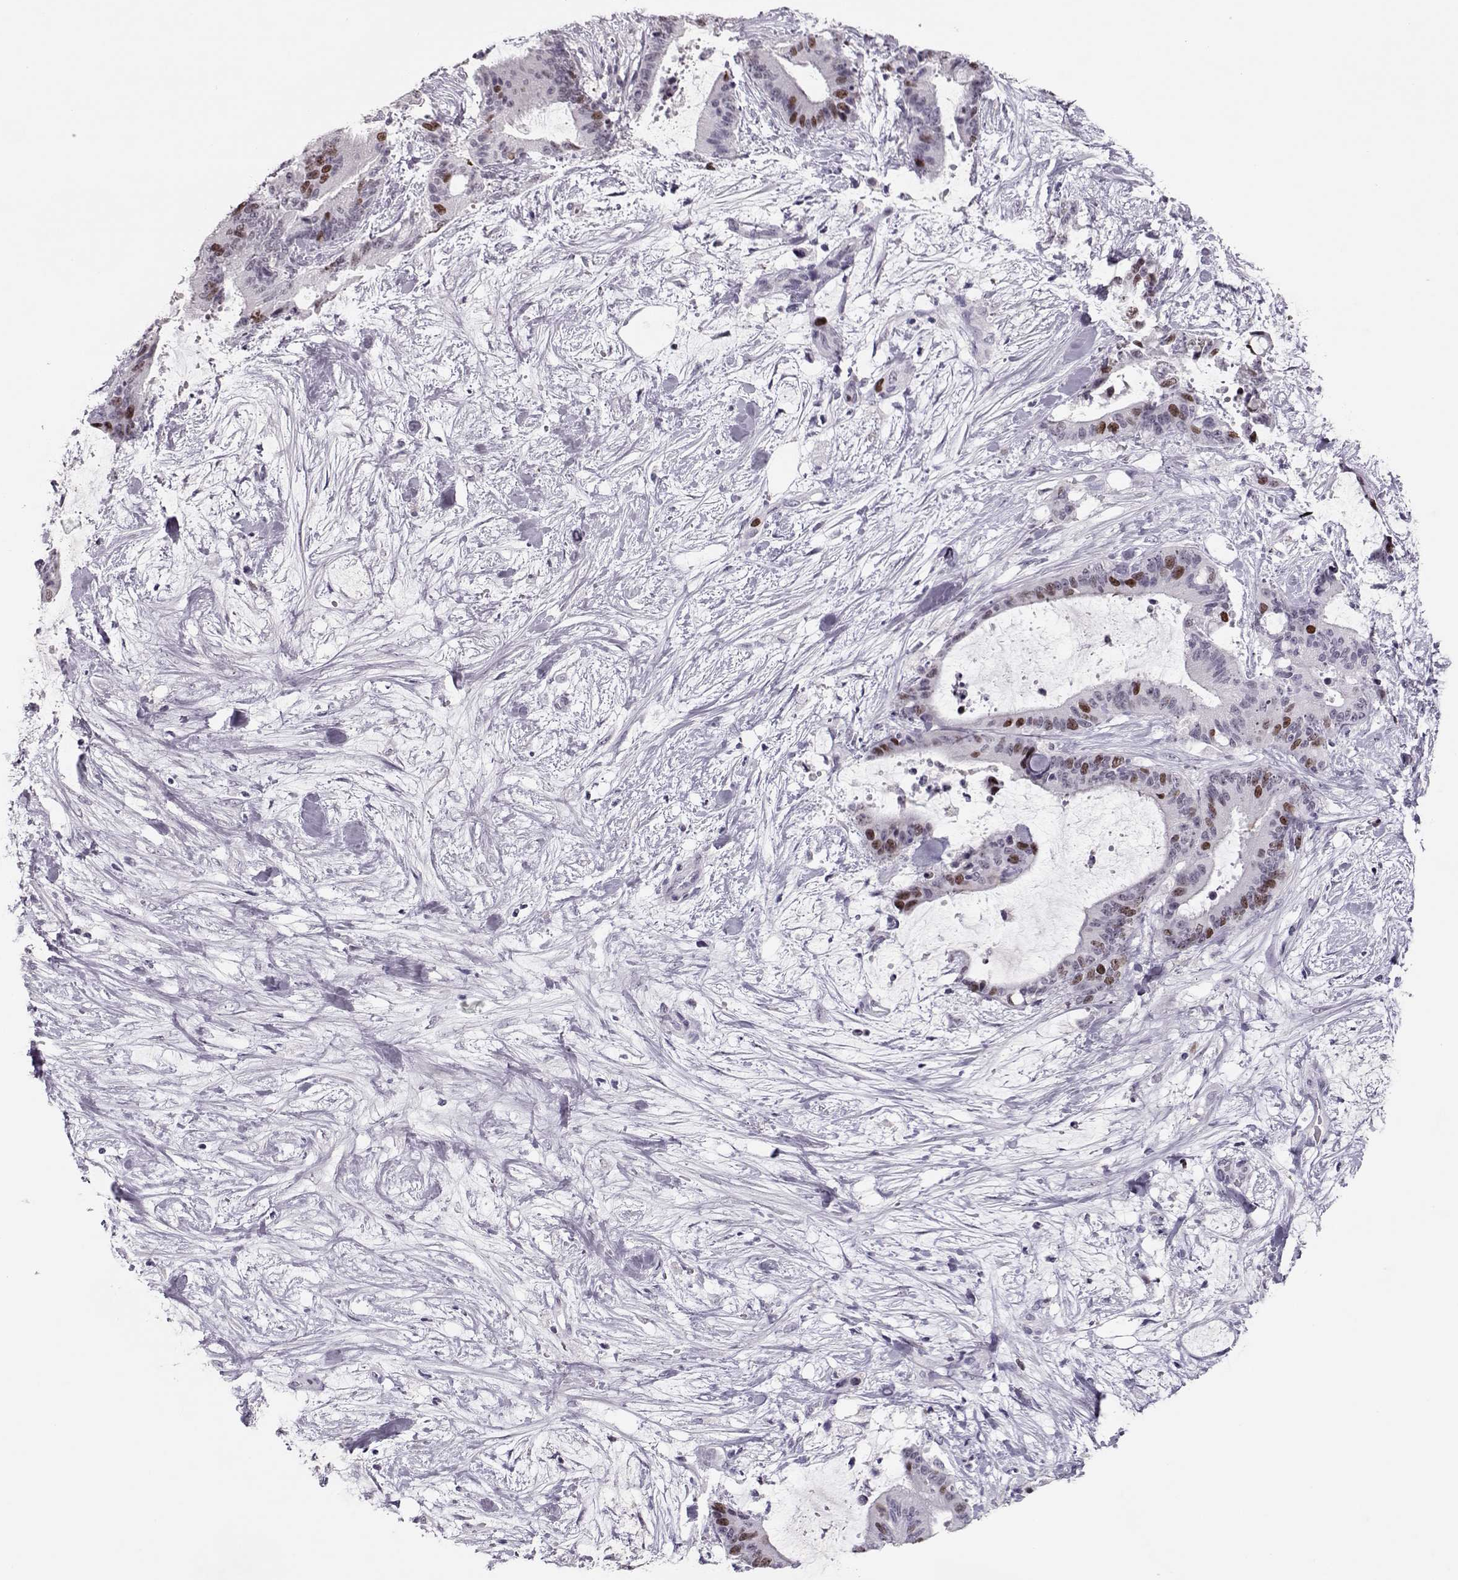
{"staining": {"intensity": "strong", "quantity": "<25%", "location": "nuclear"}, "tissue": "liver cancer", "cell_type": "Tumor cells", "image_type": "cancer", "snomed": [{"axis": "morphology", "description": "Cholangiocarcinoma"}, {"axis": "topography", "description": "Liver"}], "caption": "A histopathology image of liver cancer (cholangiocarcinoma) stained for a protein shows strong nuclear brown staining in tumor cells.", "gene": "SGO1", "patient": {"sex": "female", "age": 73}}